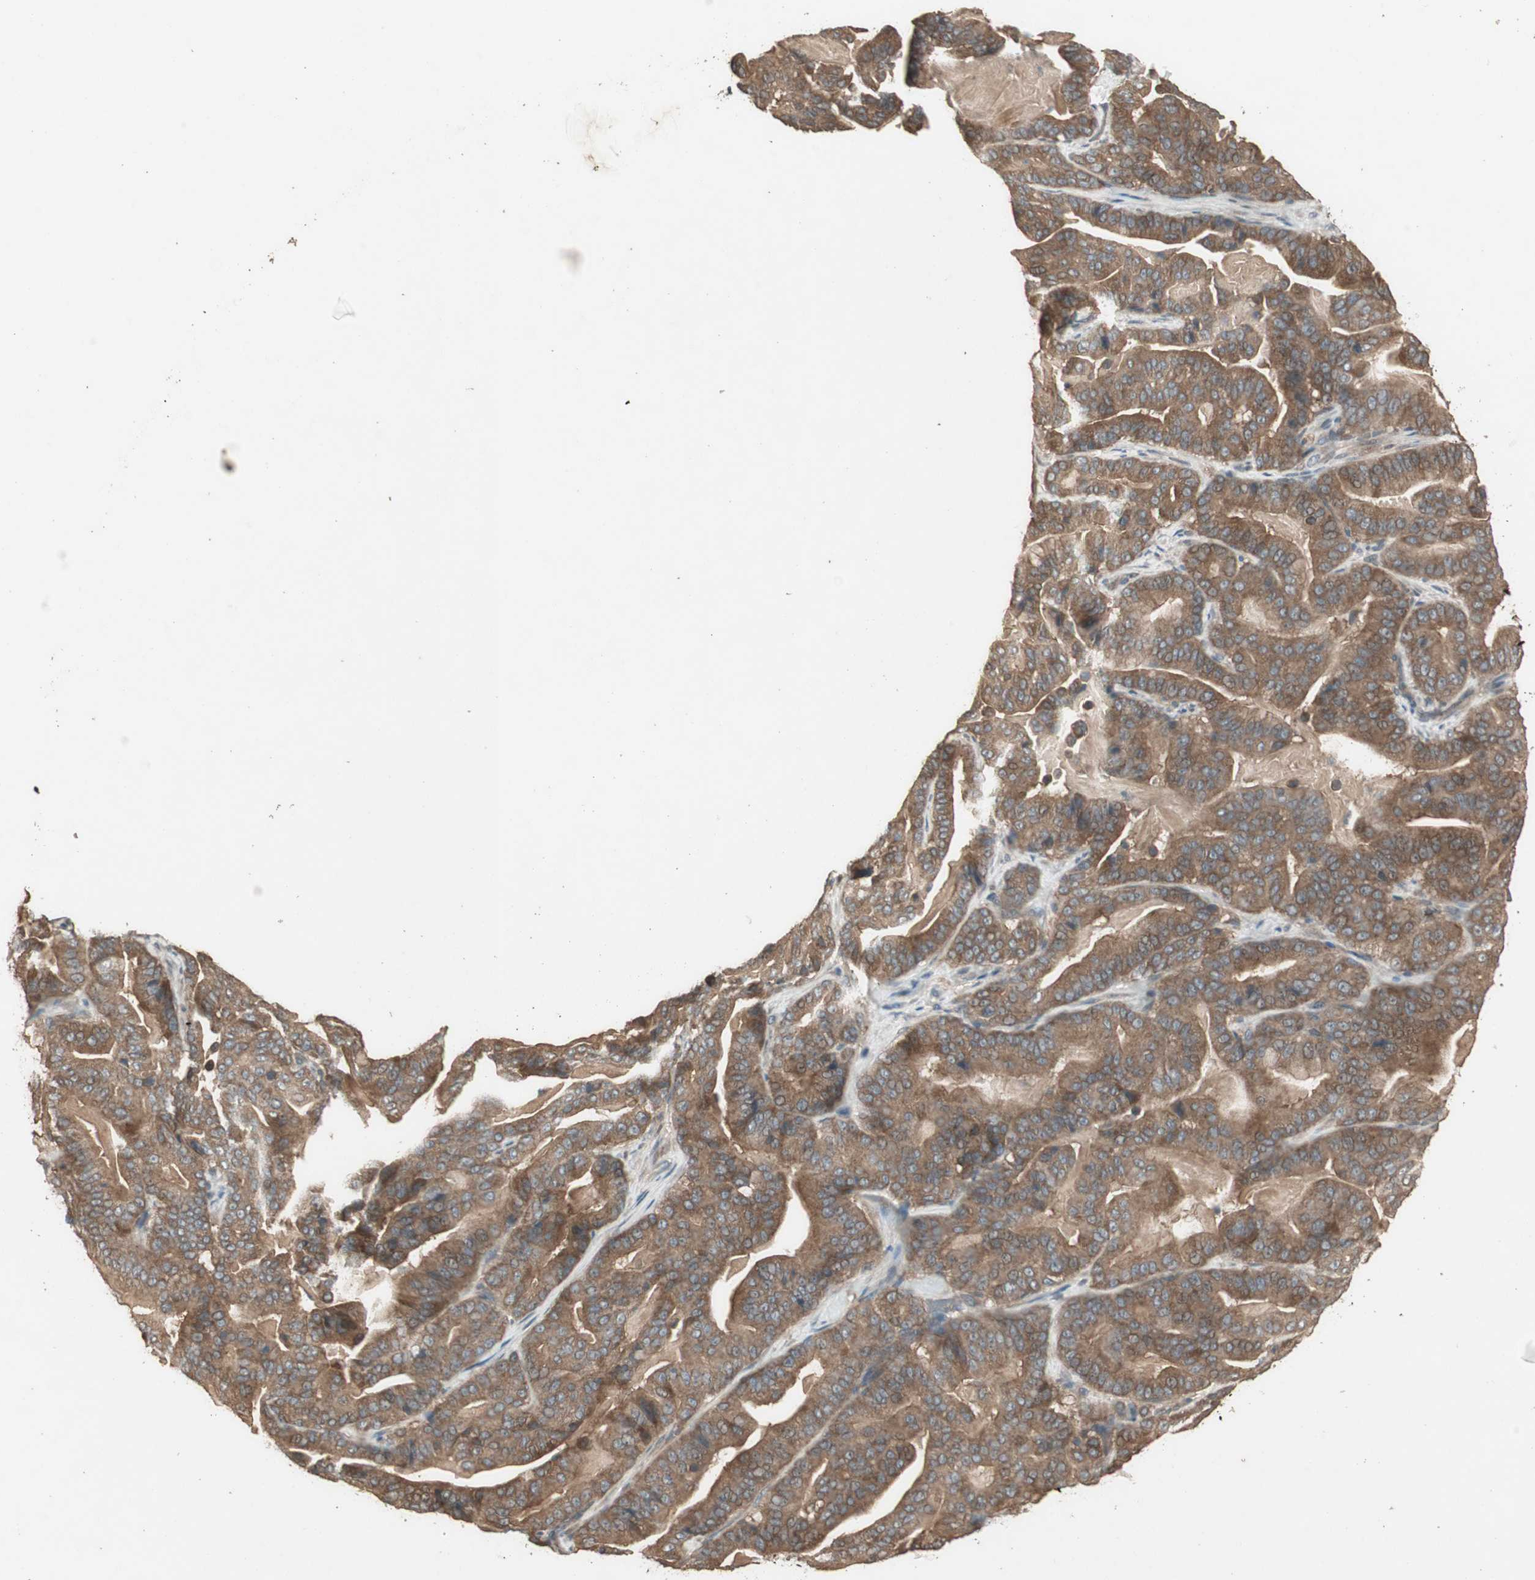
{"staining": {"intensity": "moderate", "quantity": ">75%", "location": "cytoplasmic/membranous"}, "tissue": "pancreatic cancer", "cell_type": "Tumor cells", "image_type": "cancer", "snomed": [{"axis": "morphology", "description": "Adenocarcinoma, NOS"}, {"axis": "topography", "description": "Pancreas"}], "caption": "IHC (DAB) staining of pancreatic cancer (adenocarcinoma) shows moderate cytoplasmic/membranous protein positivity in about >75% of tumor cells.", "gene": "UBAC1", "patient": {"sex": "male", "age": 63}}